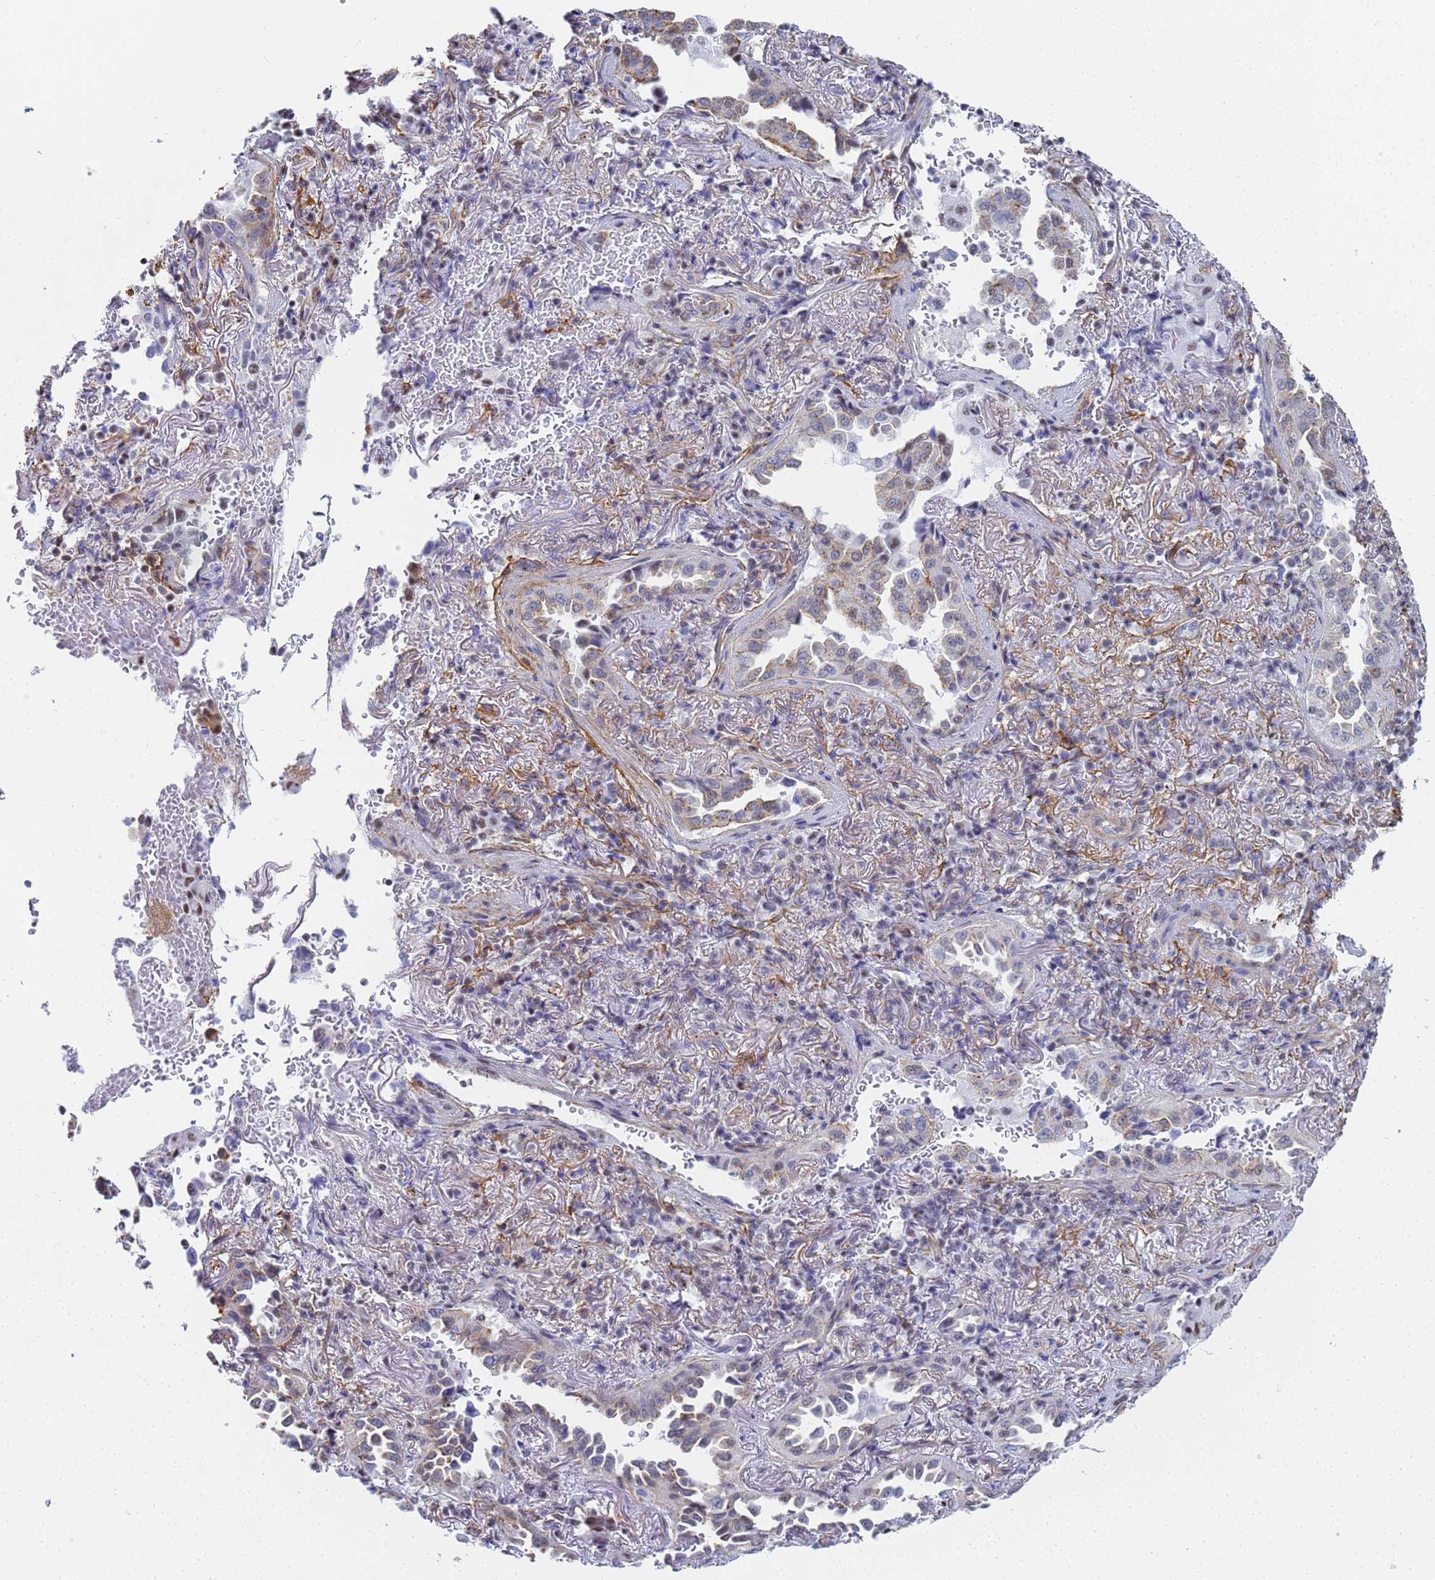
{"staining": {"intensity": "weak", "quantity": "25%-75%", "location": "cytoplasmic/membranous"}, "tissue": "lung cancer", "cell_type": "Tumor cells", "image_type": "cancer", "snomed": [{"axis": "morphology", "description": "Adenocarcinoma, NOS"}, {"axis": "topography", "description": "Lung"}], "caption": "Protein expression analysis of human lung cancer reveals weak cytoplasmic/membranous expression in approximately 25%-75% of tumor cells.", "gene": "PRRT4", "patient": {"sex": "female", "age": 69}}